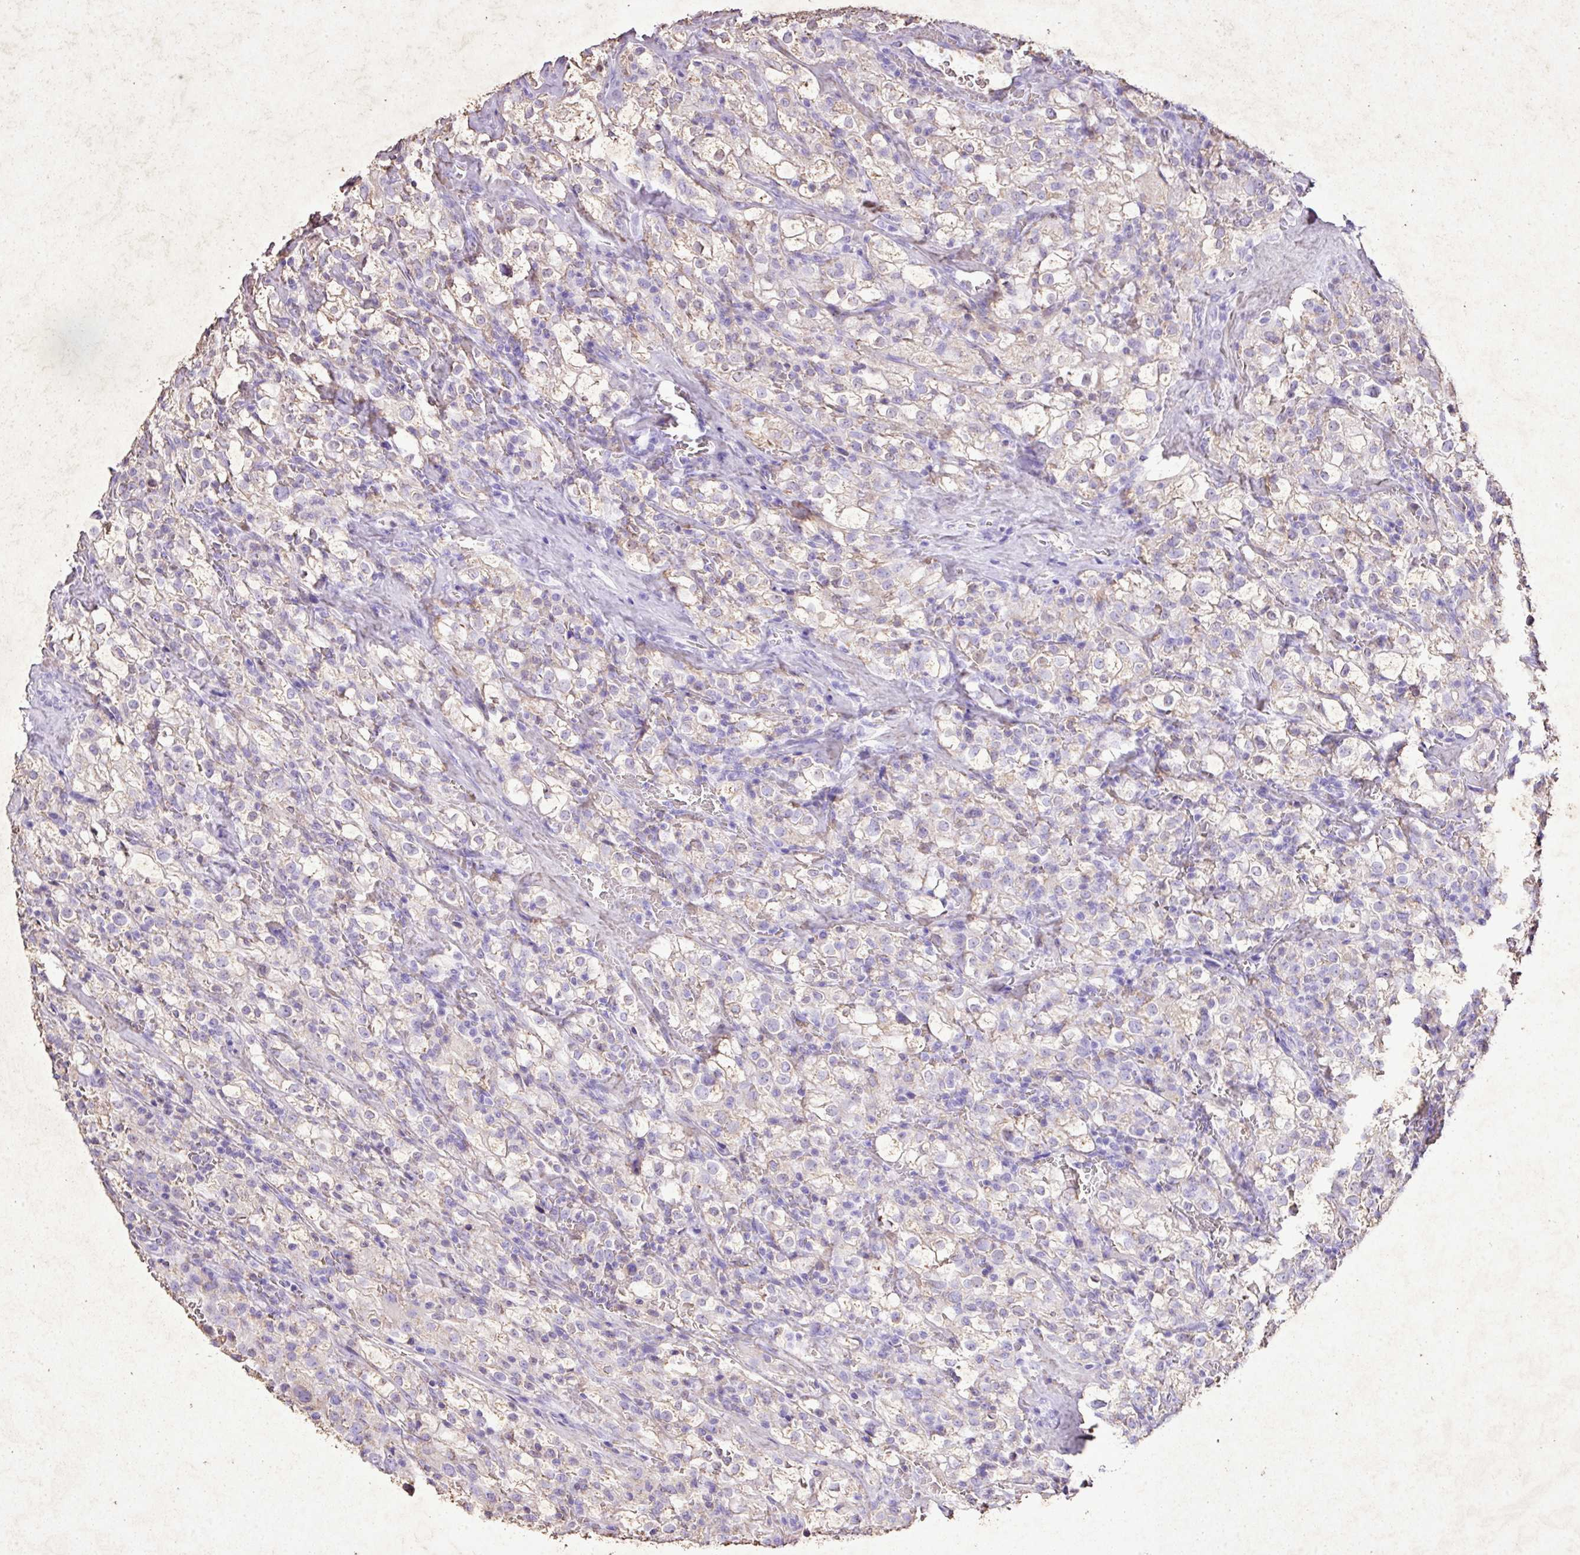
{"staining": {"intensity": "negative", "quantity": "none", "location": "none"}, "tissue": "renal cancer", "cell_type": "Tumor cells", "image_type": "cancer", "snomed": [{"axis": "morphology", "description": "Adenocarcinoma, NOS"}, {"axis": "topography", "description": "Kidney"}], "caption": "The histopathology image shows no significant expression in tumor cells of renal adenocarcinoma.", "gene": "KCNJ11", "patient": {"sex": "female", "age": 74}}